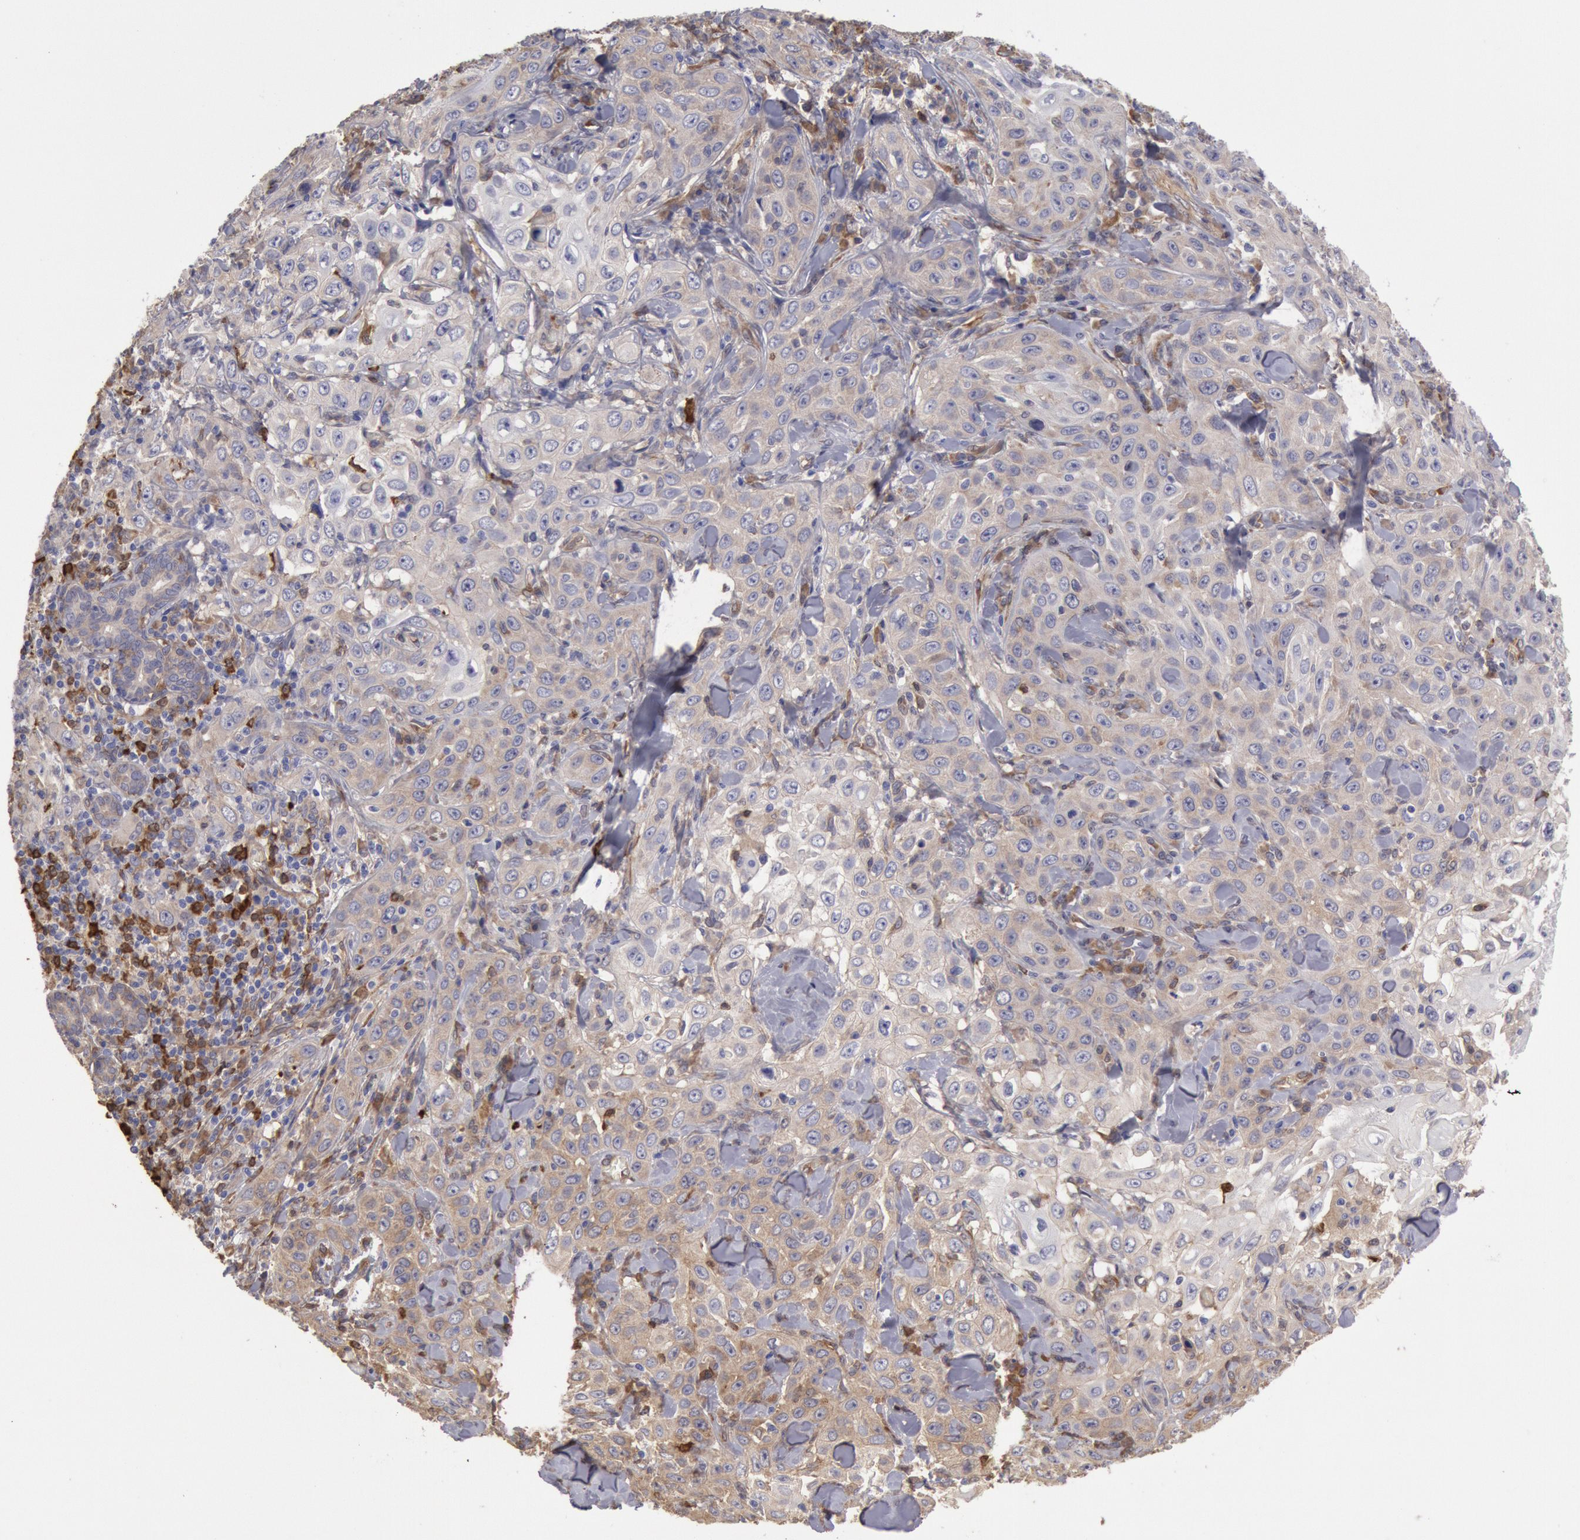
{"staining": {"intensity": "weak", "quantity": "<25%", "location": "cytoplasmic/membranous"}, "tissue": "skin cancer", "cell_type": "Tumor cells", "image_type": "cancer", "snomed": [{"axis": "morphology", "description": "Squamous cell carcinoma, NOS"}, {"axis": "topography", "description": "Skin"}], "caption": "The micrograph exhibits no significant staining in tumor cells of skin cancer.", "gene": "CCDC50", "patient": {"sex": "male", "age": 84}}